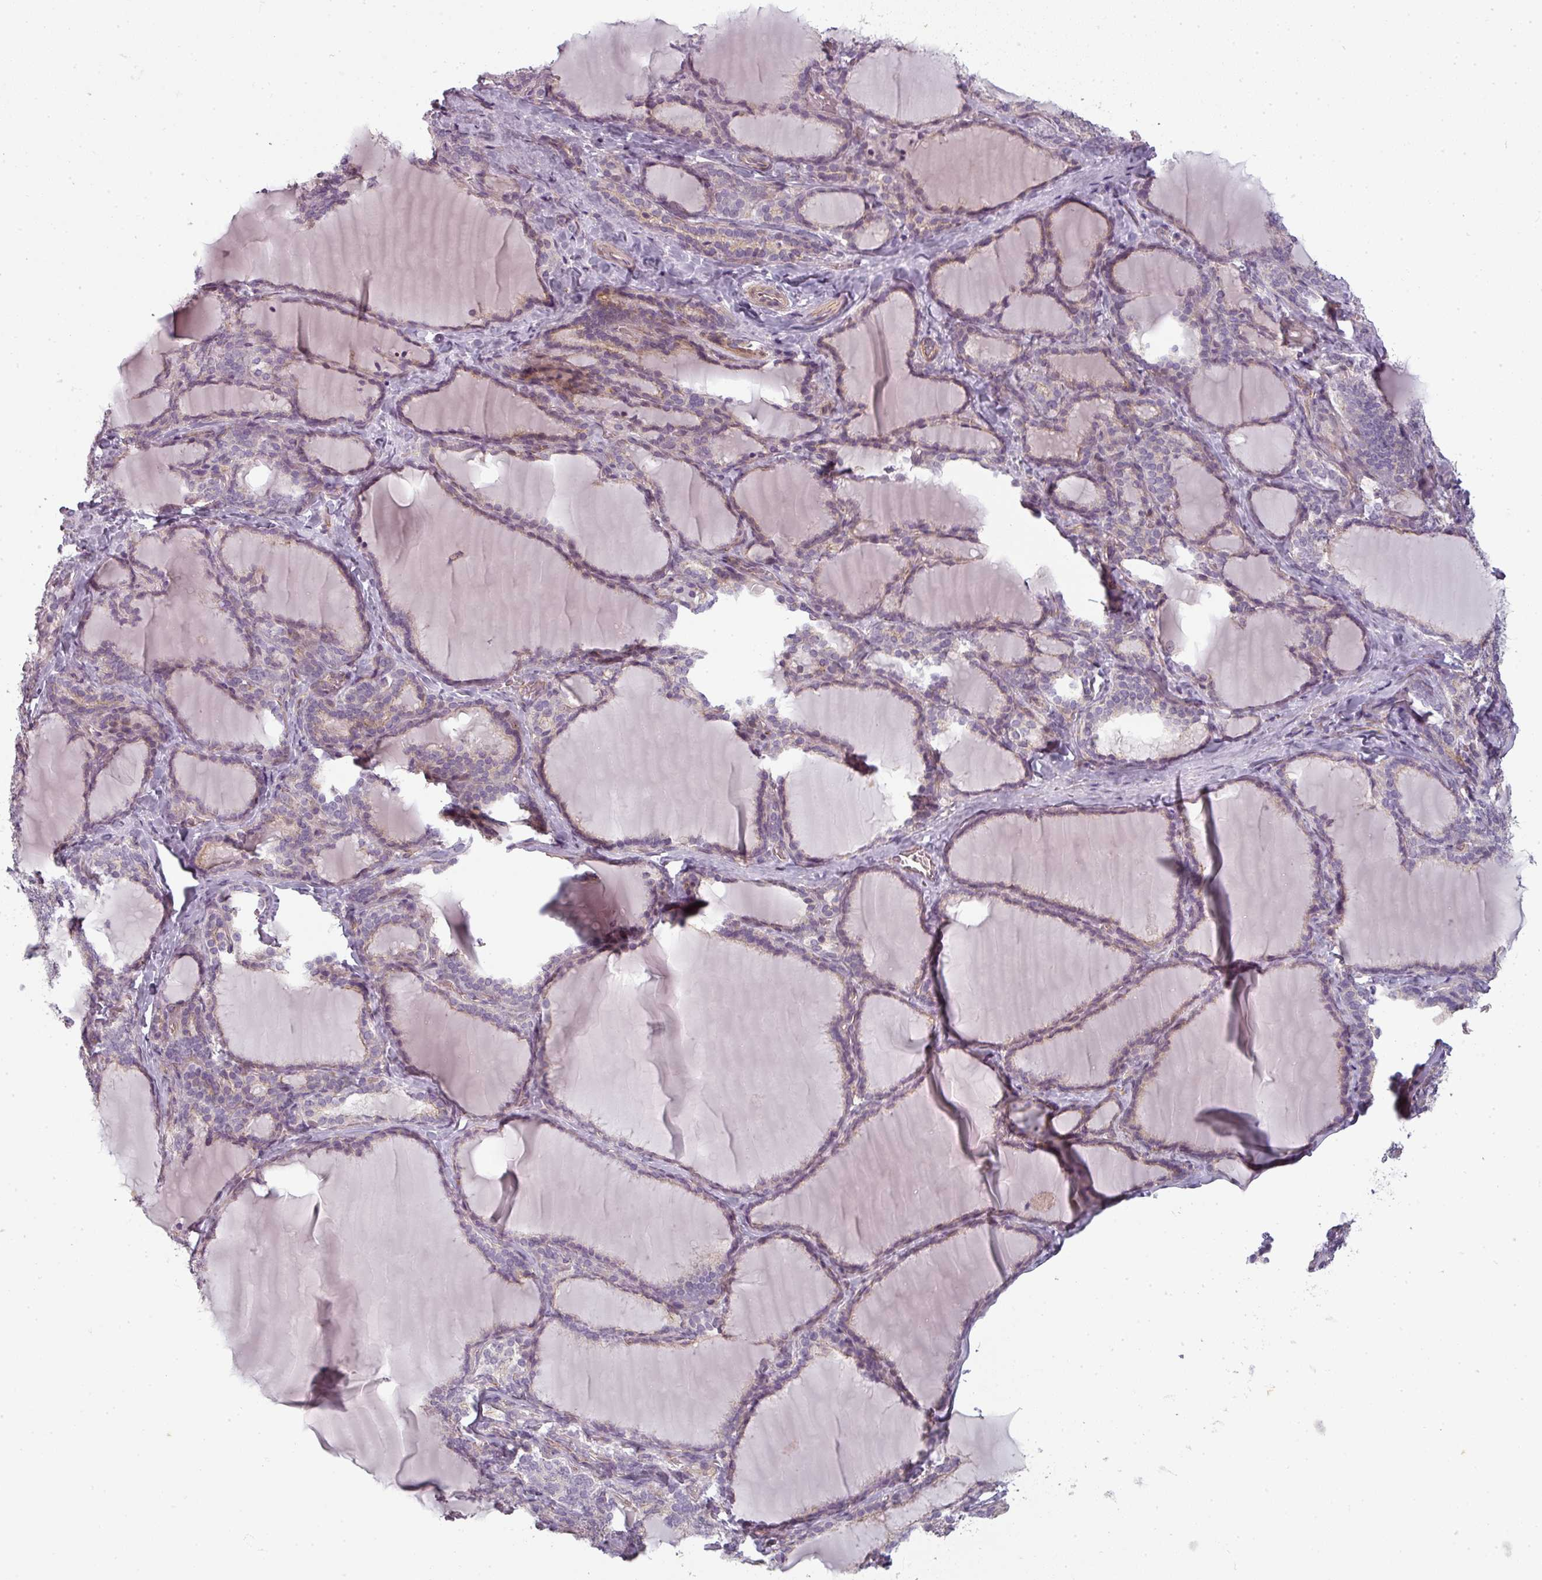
{"staining": {"intensity": "weak", "quantity": "25%-75%", "location": "cytoplasmic/membranous"}, "tissue": "thyroid gland", "cell_type": "Glandular cells", "image_type": "normal", "snomed": [{"axis": "morphology", "description": "Normal tissue, NOS"}, {"axis": "topography", "description": "Thyroid gland"}], "caption": "Normal thyroid gland reveals weak cytoplasmic/membranous expression in about 25%-75% of glandular cells, visualized by immunohistochemistry.", "gene": "SLC16A9", "patient": {"sex": "female", "age": 31}}